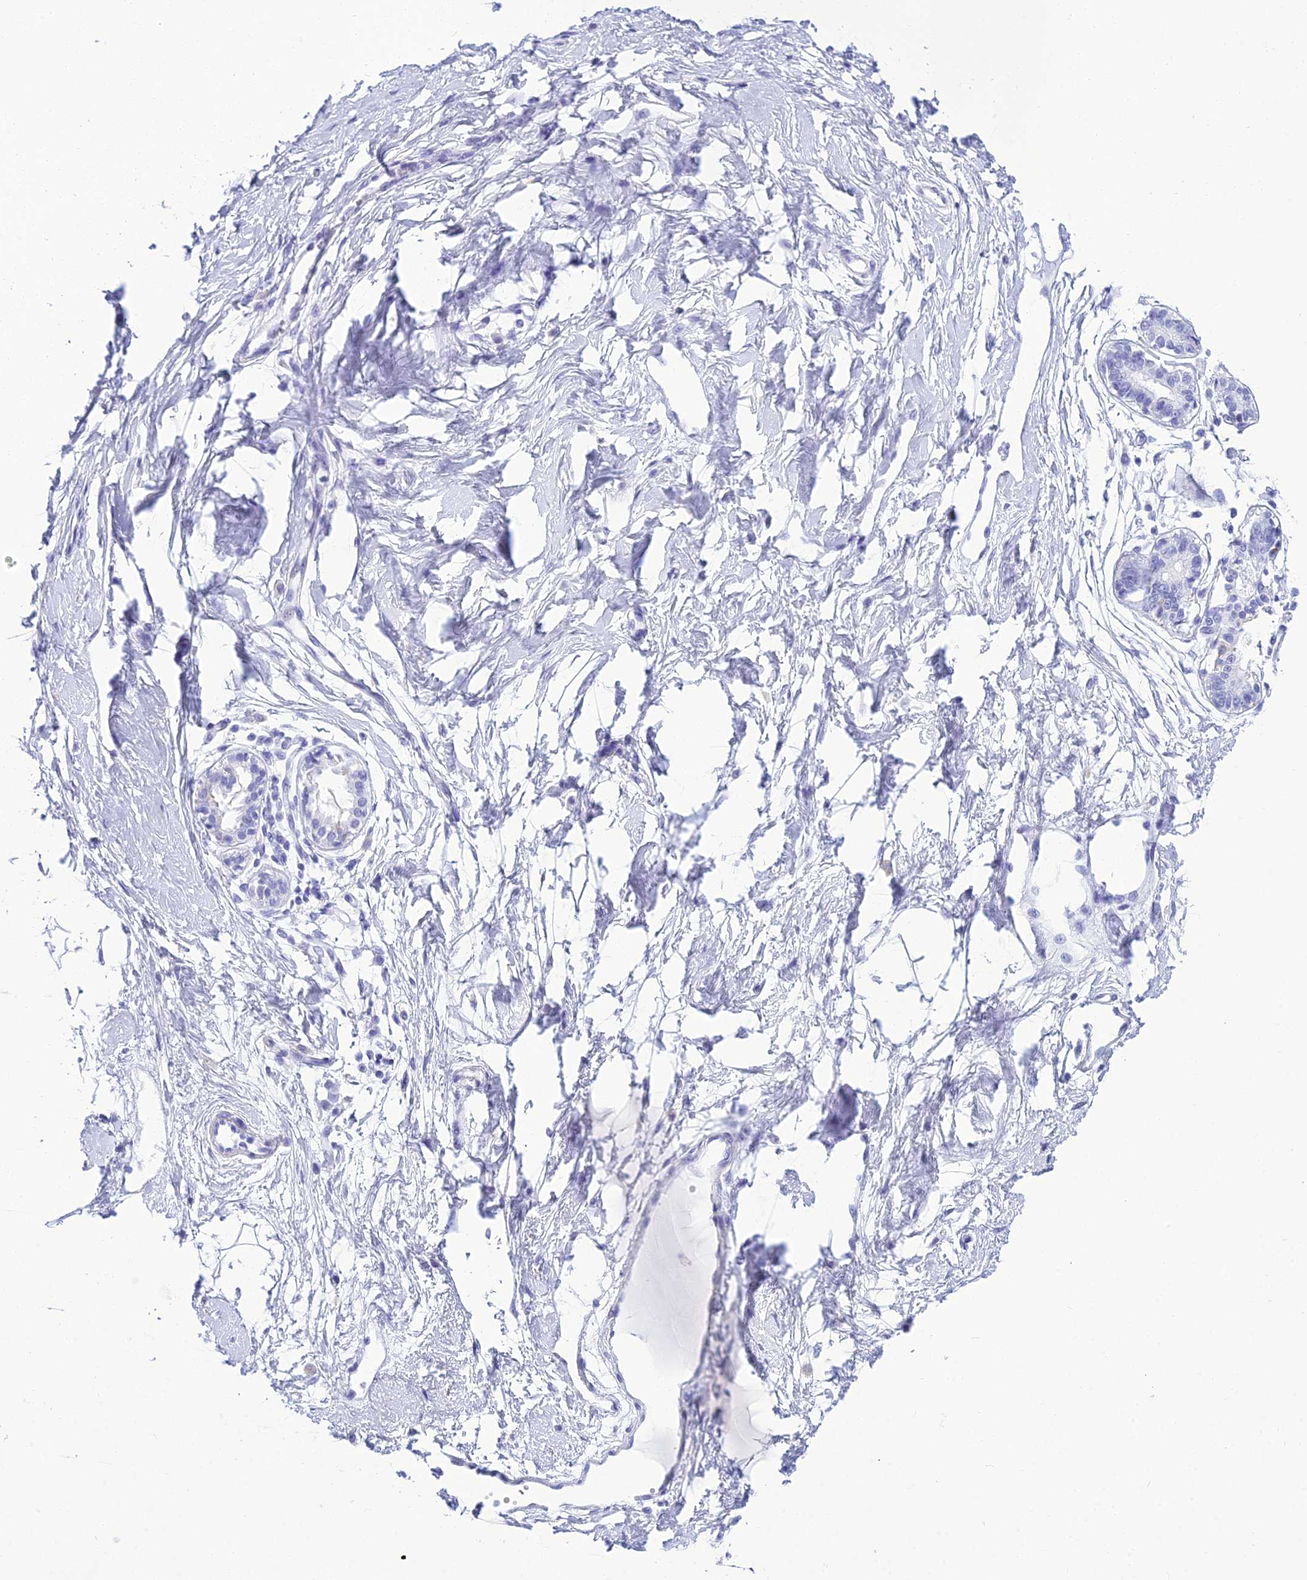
{"staining": {"intensity": "negative", "quantity": "none", "location": "none"}, "tissue": "breast", "cell_type": "Adipocytes", "image_type": "normal", "snomed": [{"axis": "morphology", "description": "Normal tissue, NOS"}, {"axis": "topography", "description": "Breast"}], "caption": "DAB immunohistochemical staining of benign breast demonstrates no significant staining in adipocytes.", "gene": "ZNF442", "patient": {"sex": "female", "age": 45}}